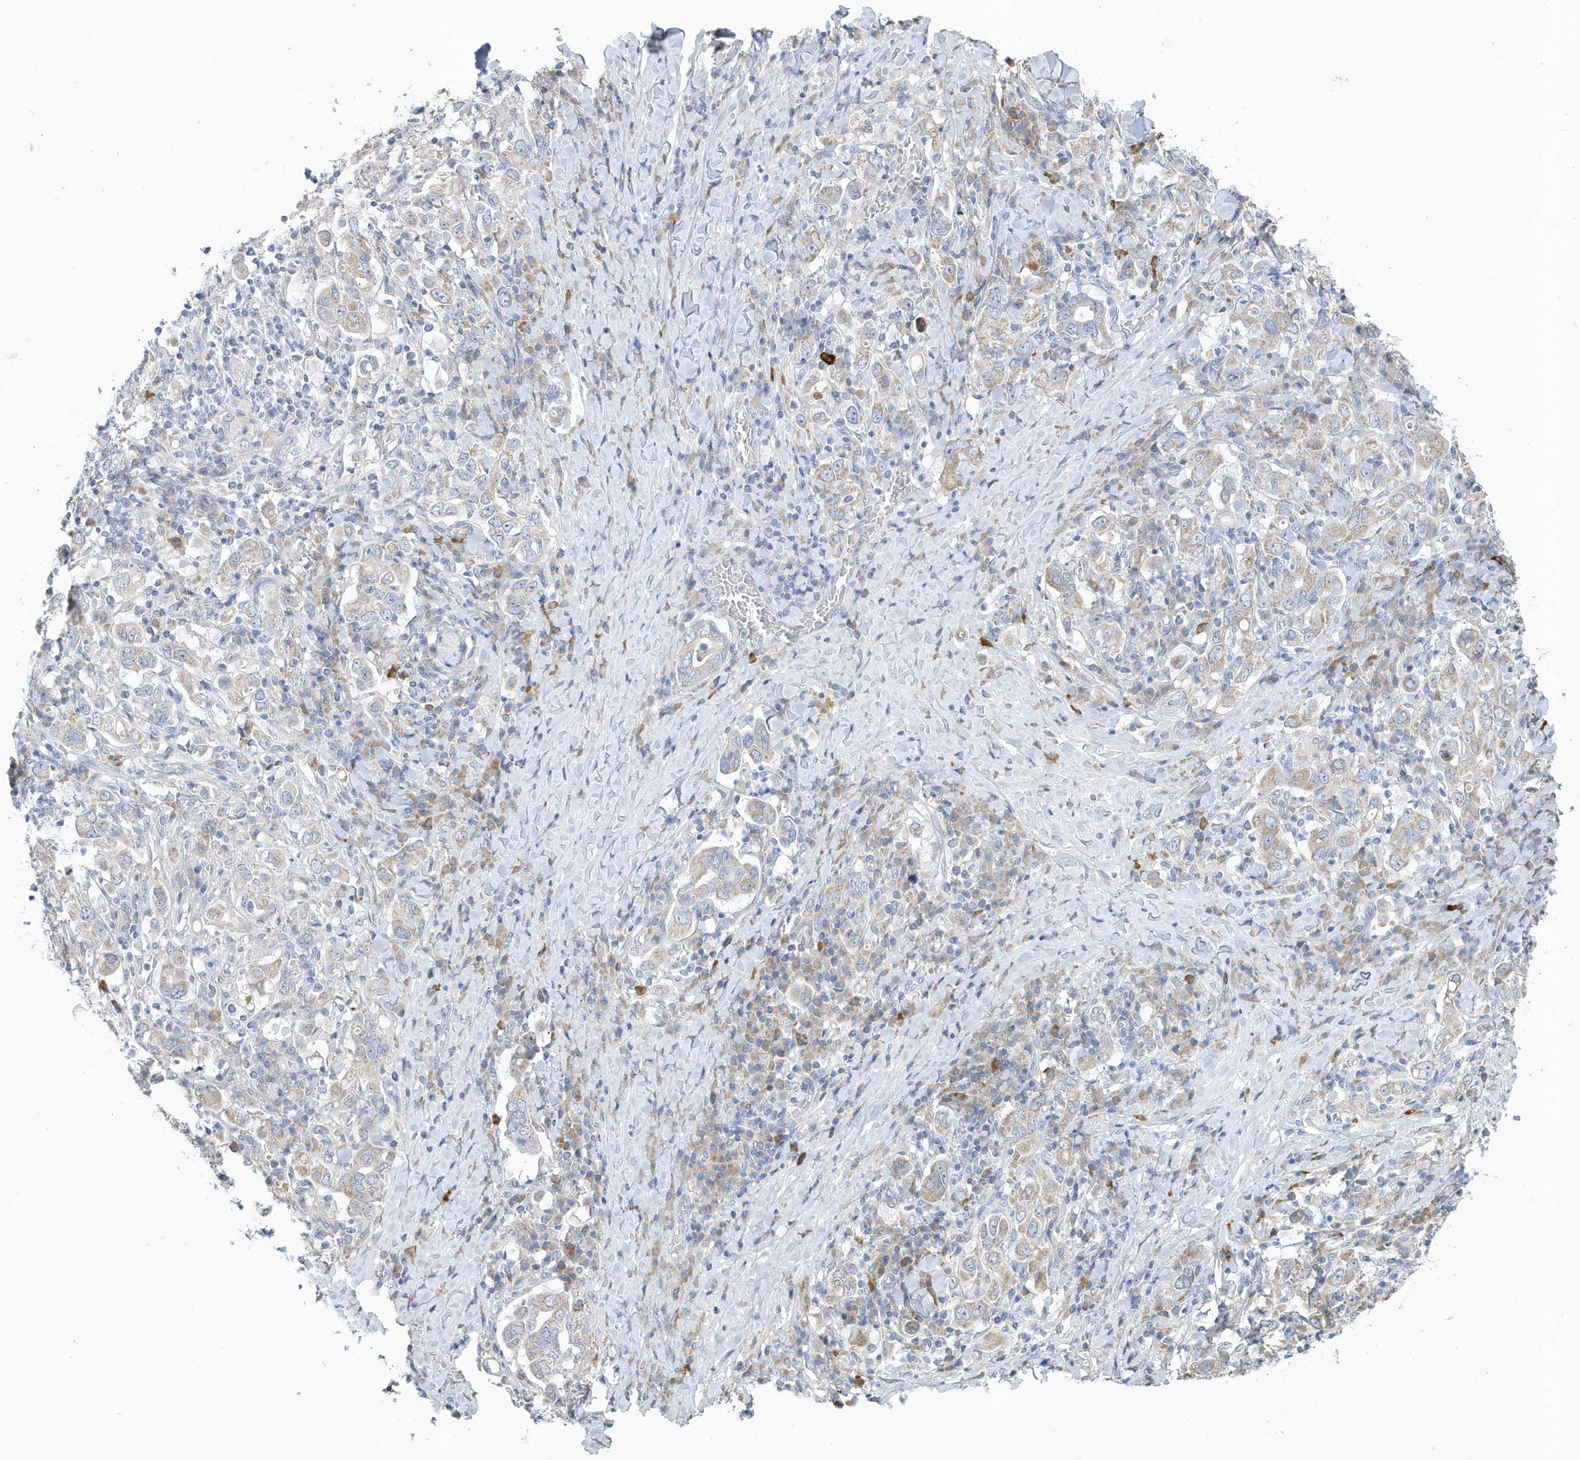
{"staining": {"intensity": "weak", "quantity": "25%-75%", "location": "cytoplasmic/membranous"}, "tissue": "stomach cancer", "cell_type": "Tumor cells", "image_type": "cancer", "snomed": [{"axis": "morphology", "description": "Adenocarcinoma, NOS"}, {"axis": "topography", "description": "Stomach, upper"}], "caption": "About 25%-75% of tumor cells in human stomach cancer show weak cytoplasmic/membranous protein expression as visualized by brown immunohistochemical staining.", "gene": "SPATA18", "patient": {"sex": "male", "age": 62}}